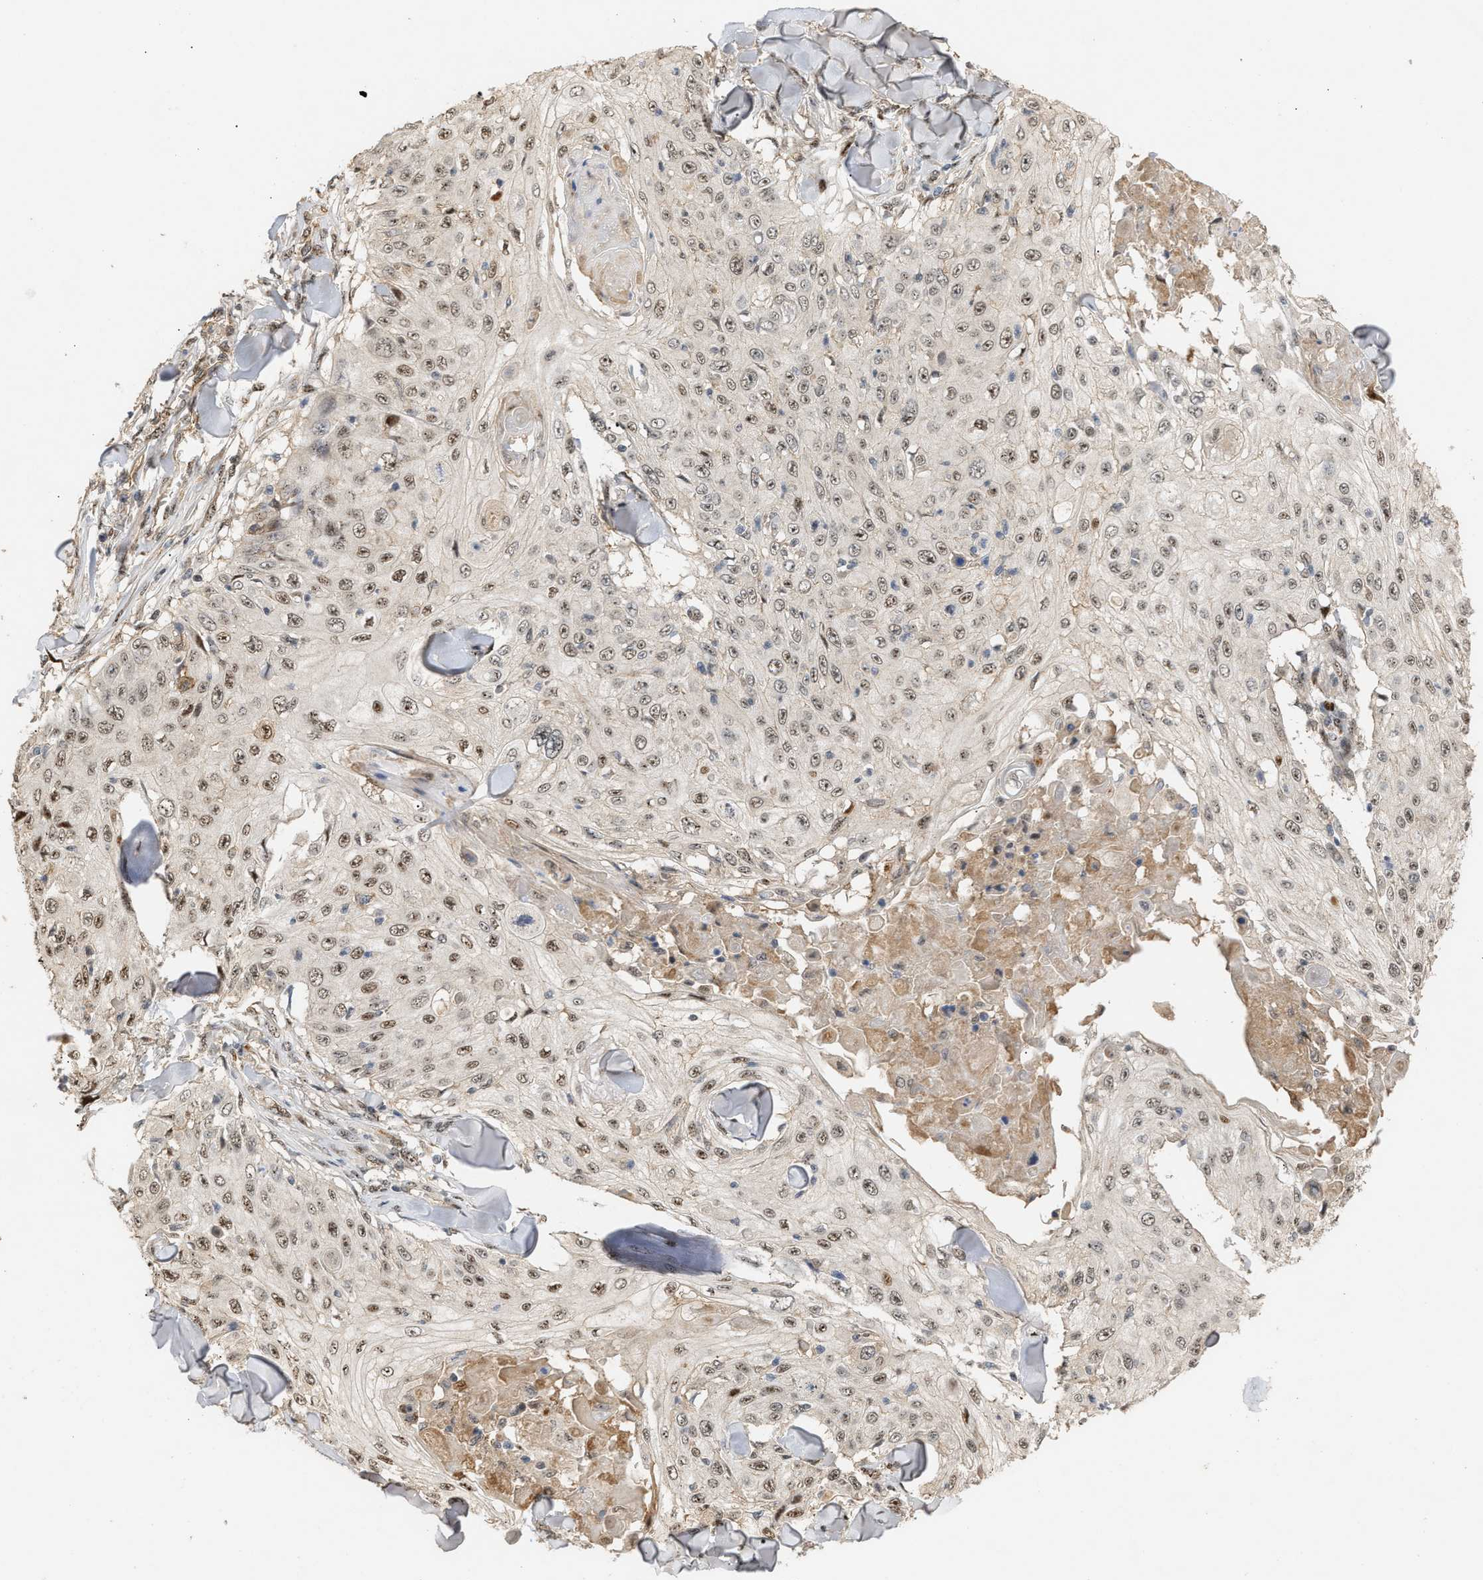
{"staining": {"intensity": "moderate", "quantity": "25%-75%", "location": "nuclear"}, "tissue": "skin cancer", "cell_type": "Tumor cells", "image_type": "cancer", "snomed": [{"axis": "morphology", "description": "Squamous cell carcinoma, NOS"}, {"axis": "topography", "description": "Skin"}], "caption": "Immunohistochemical staining of human skin cancer shows moderate nuclear protein expression in approximately 25%-75% of tumor cells.", "gene": "ZFAND5", "patient": {"sex": "male", "age": 86}}